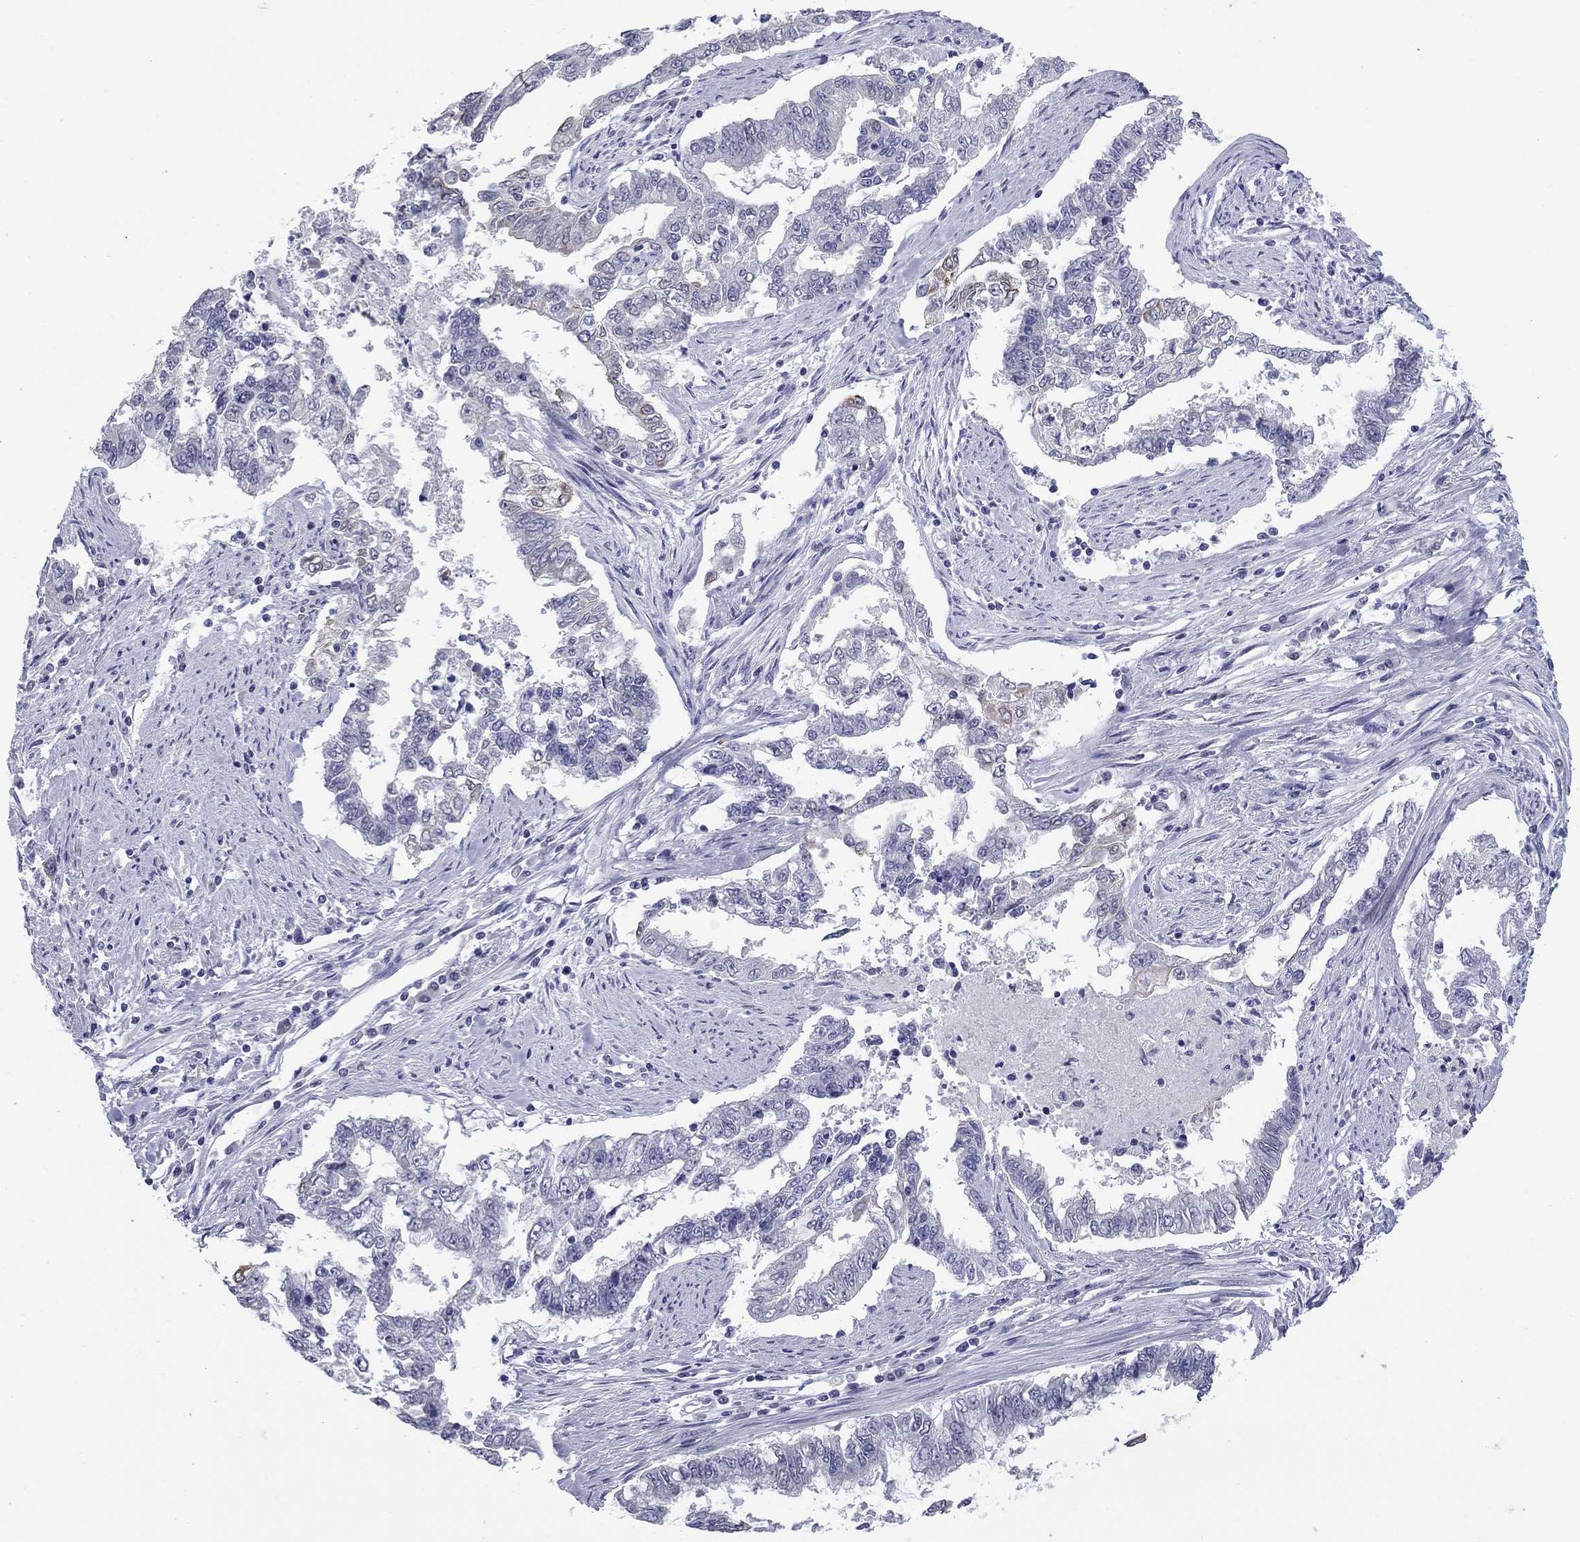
{"staining": {"intensity": "negative", "quantity": "none", "location": "none"}, "tissue": "endometrial cancer", "cell_type": "Tumor cells", "image_type": "cancer", "snomed": [{"axis": "morphology", "description": "Adenocarcinoma, NOS"}, {"axis": "topography", "description": "Uterus"}], "caption": "Tumor cells are negative for brown protein staining in endometrial cancer.", "gene": "KRT75", "patient": {"sex": "female", "age": 59}}